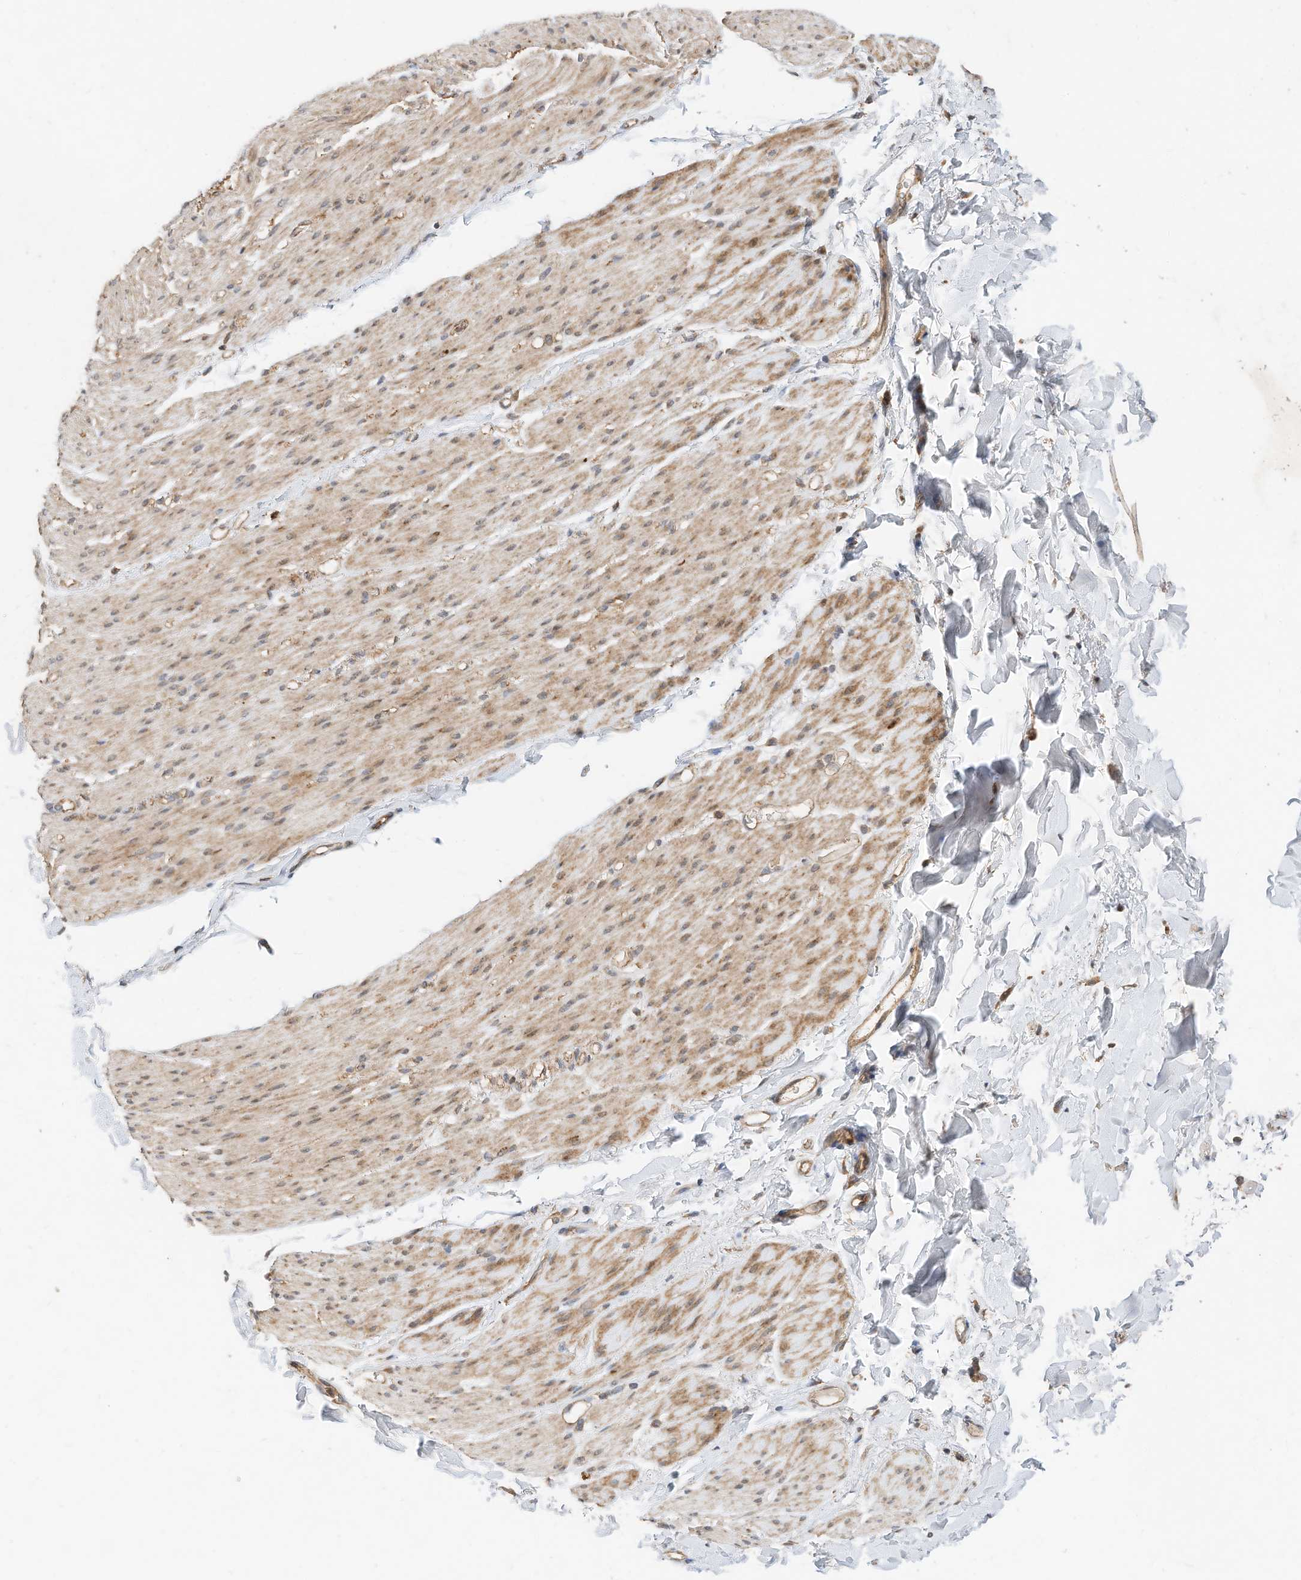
{"staining": {"intensity": "weak", "quantity": ">75%", "location": "cytoplasmic/membranous"}, "tissue": "smooth muscle", "cell_type": "Smooth muscle cells", "image_type": "normal", "snomed": [{"axis": "morphology", "description": "Normal tissue, NOS"}, {"axis": "topography", "description": "Colon"}, {"axis": "topography", "description": "Peripheral nerve tissue"}], "caption": "Smooth muscle stained with IHC shows weak cytoplasmic/membranous staining in about >75% of smooth muscle cells.", "gene": "CPAMD8", "patient": {"sex": "female", "age": 61}}